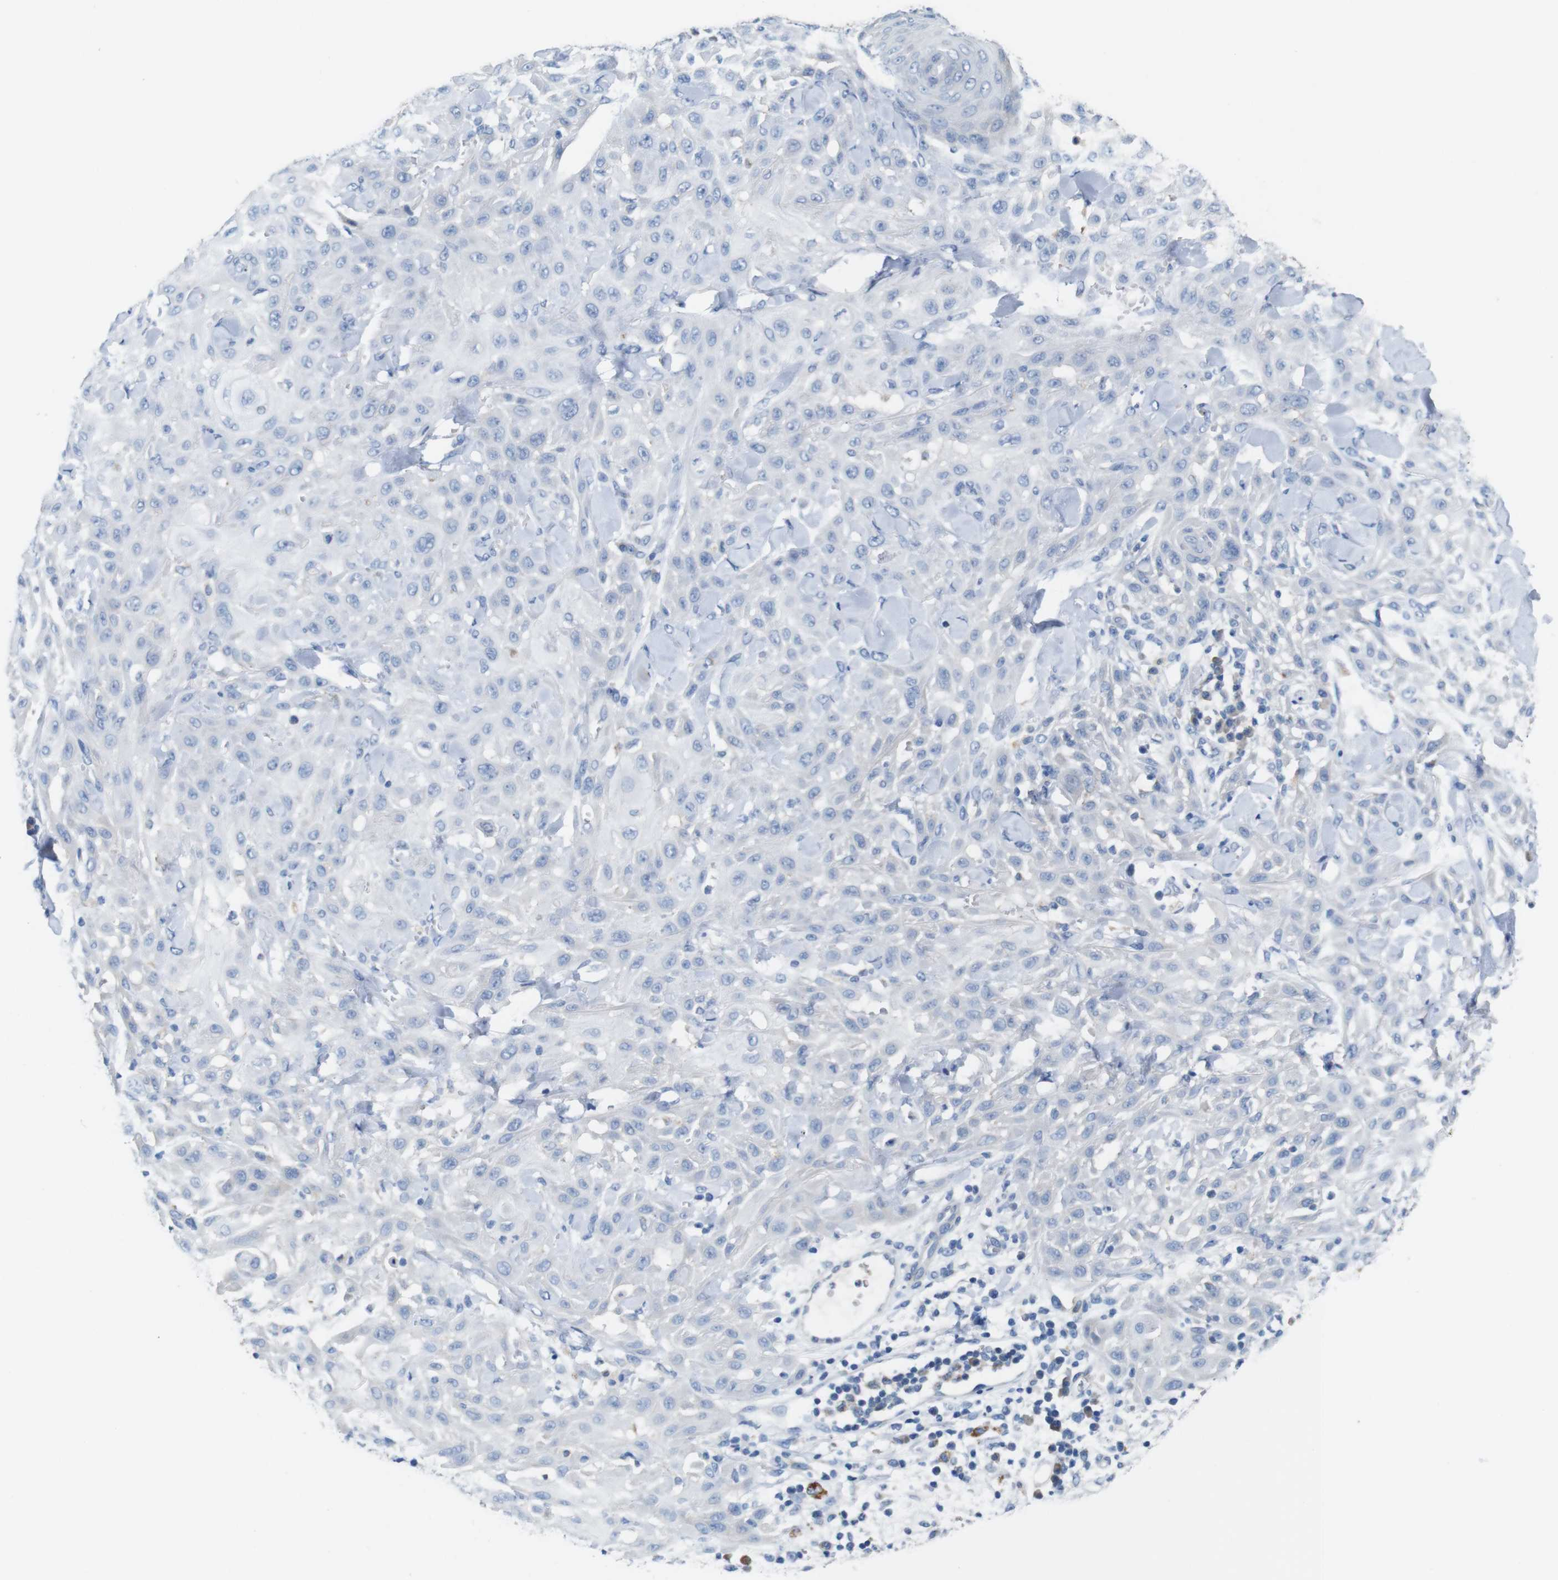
{"staining": {"intensity": "negative", "quantity": "none", "location": "none"}, "tissue": "skin cancer", "cell_type": "Tumor cells", "image_type": "cancer", "snomed": [{"axis": "morphology", "description": "Squamous cell carcinoma, NOS"}, {"axis": "topography", "description": "Skin"}], "caption": "IHC of human skin cancer (squamous cell carcinoma) shows no positivity in tumor cells.", "gene": "IGSF8", "patient": {"sex": "male", "age": 24}}